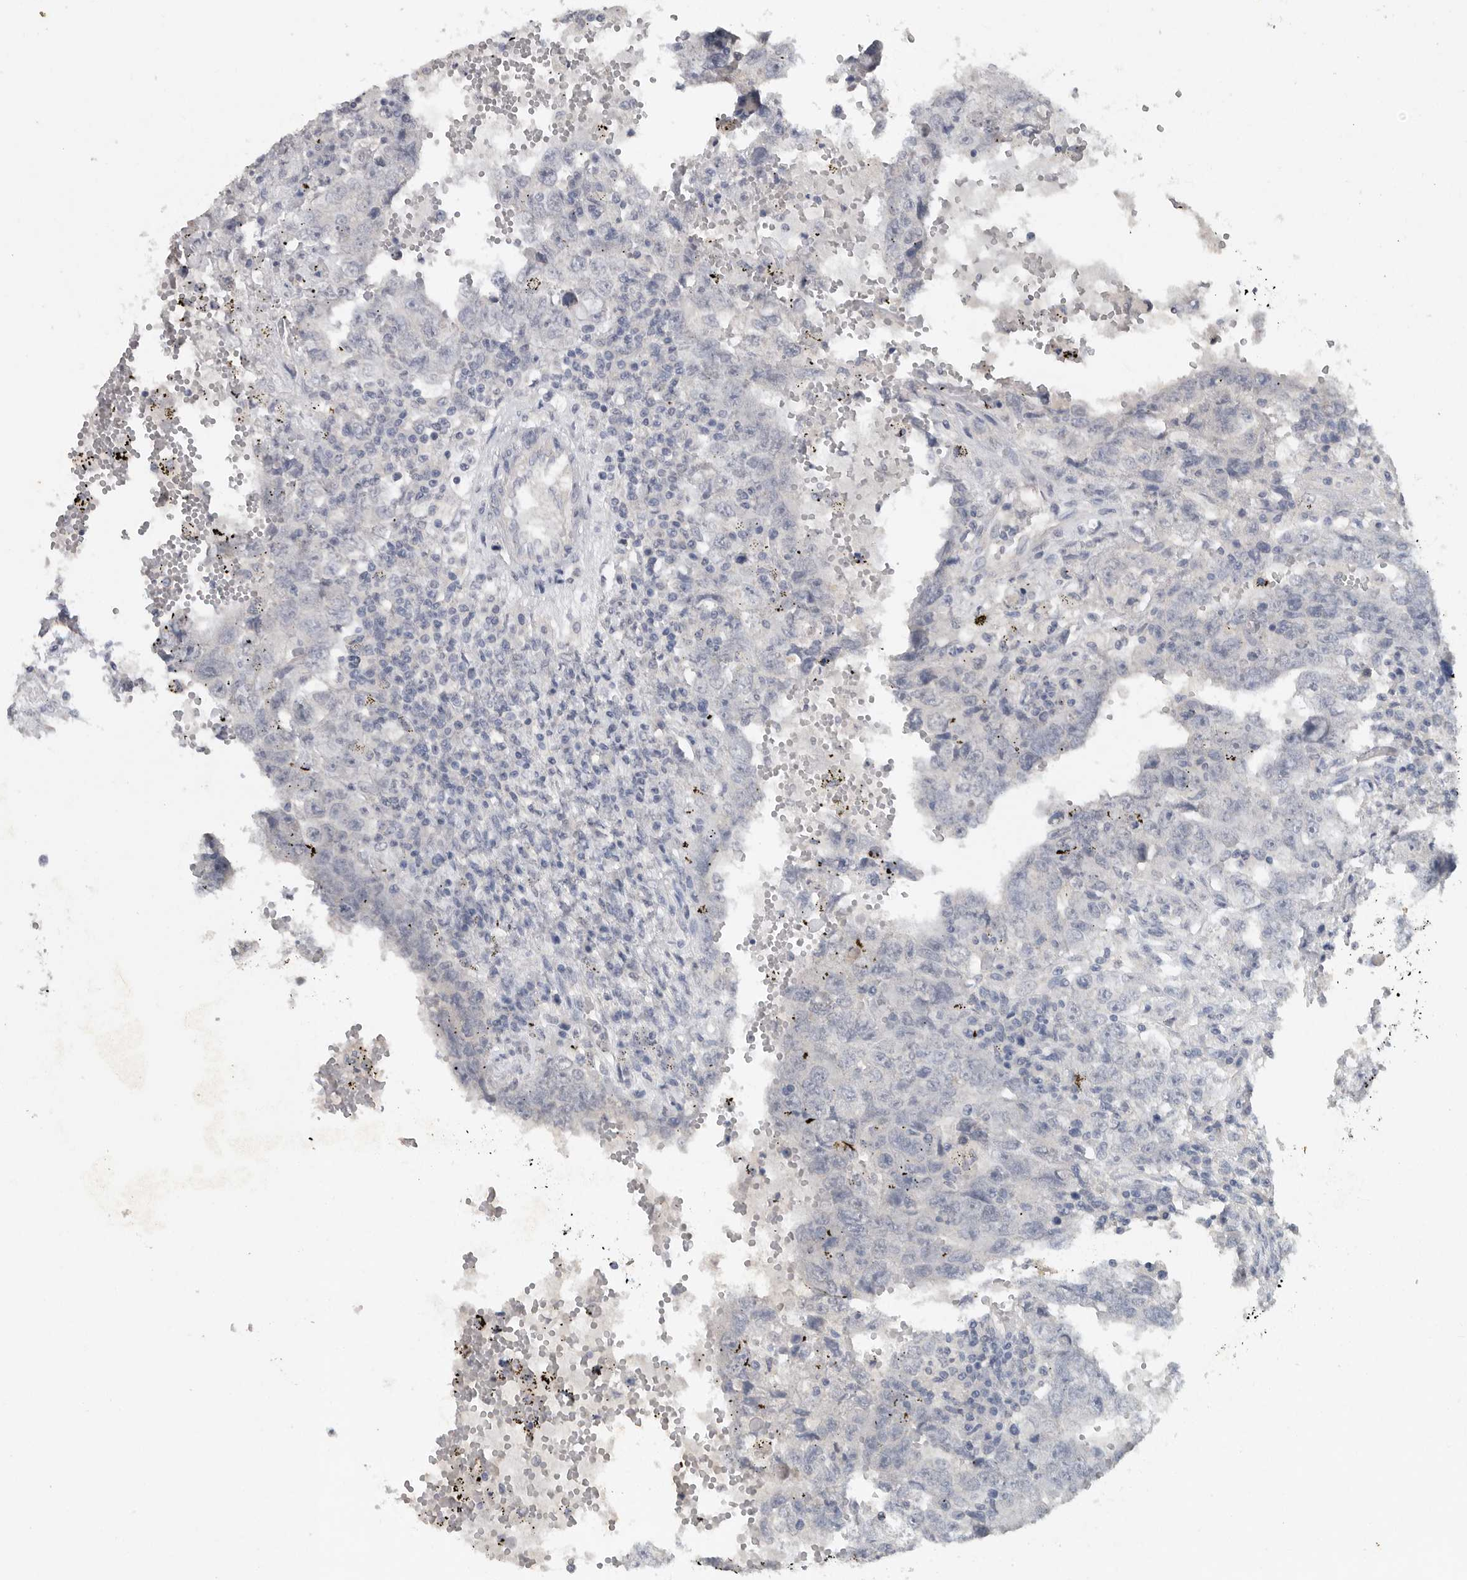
{"staining": {"intensity": "negative", "quantity": "none", "location": "none"}, "tissue": "testis cancer", "cell_type": "Tumor cells", "image_type": "cancer", "snomed": [{"axis": "morphology", "description": "Carcinoma, Embryonal, NOS"}, {"axis": "topography", "description": "Testis"}], "caption": "Tumor cells show no significant protein staining in testis embryonal carcinoma.", "gene": "REG4", "patient": {"sex": "male", "age": 26}}